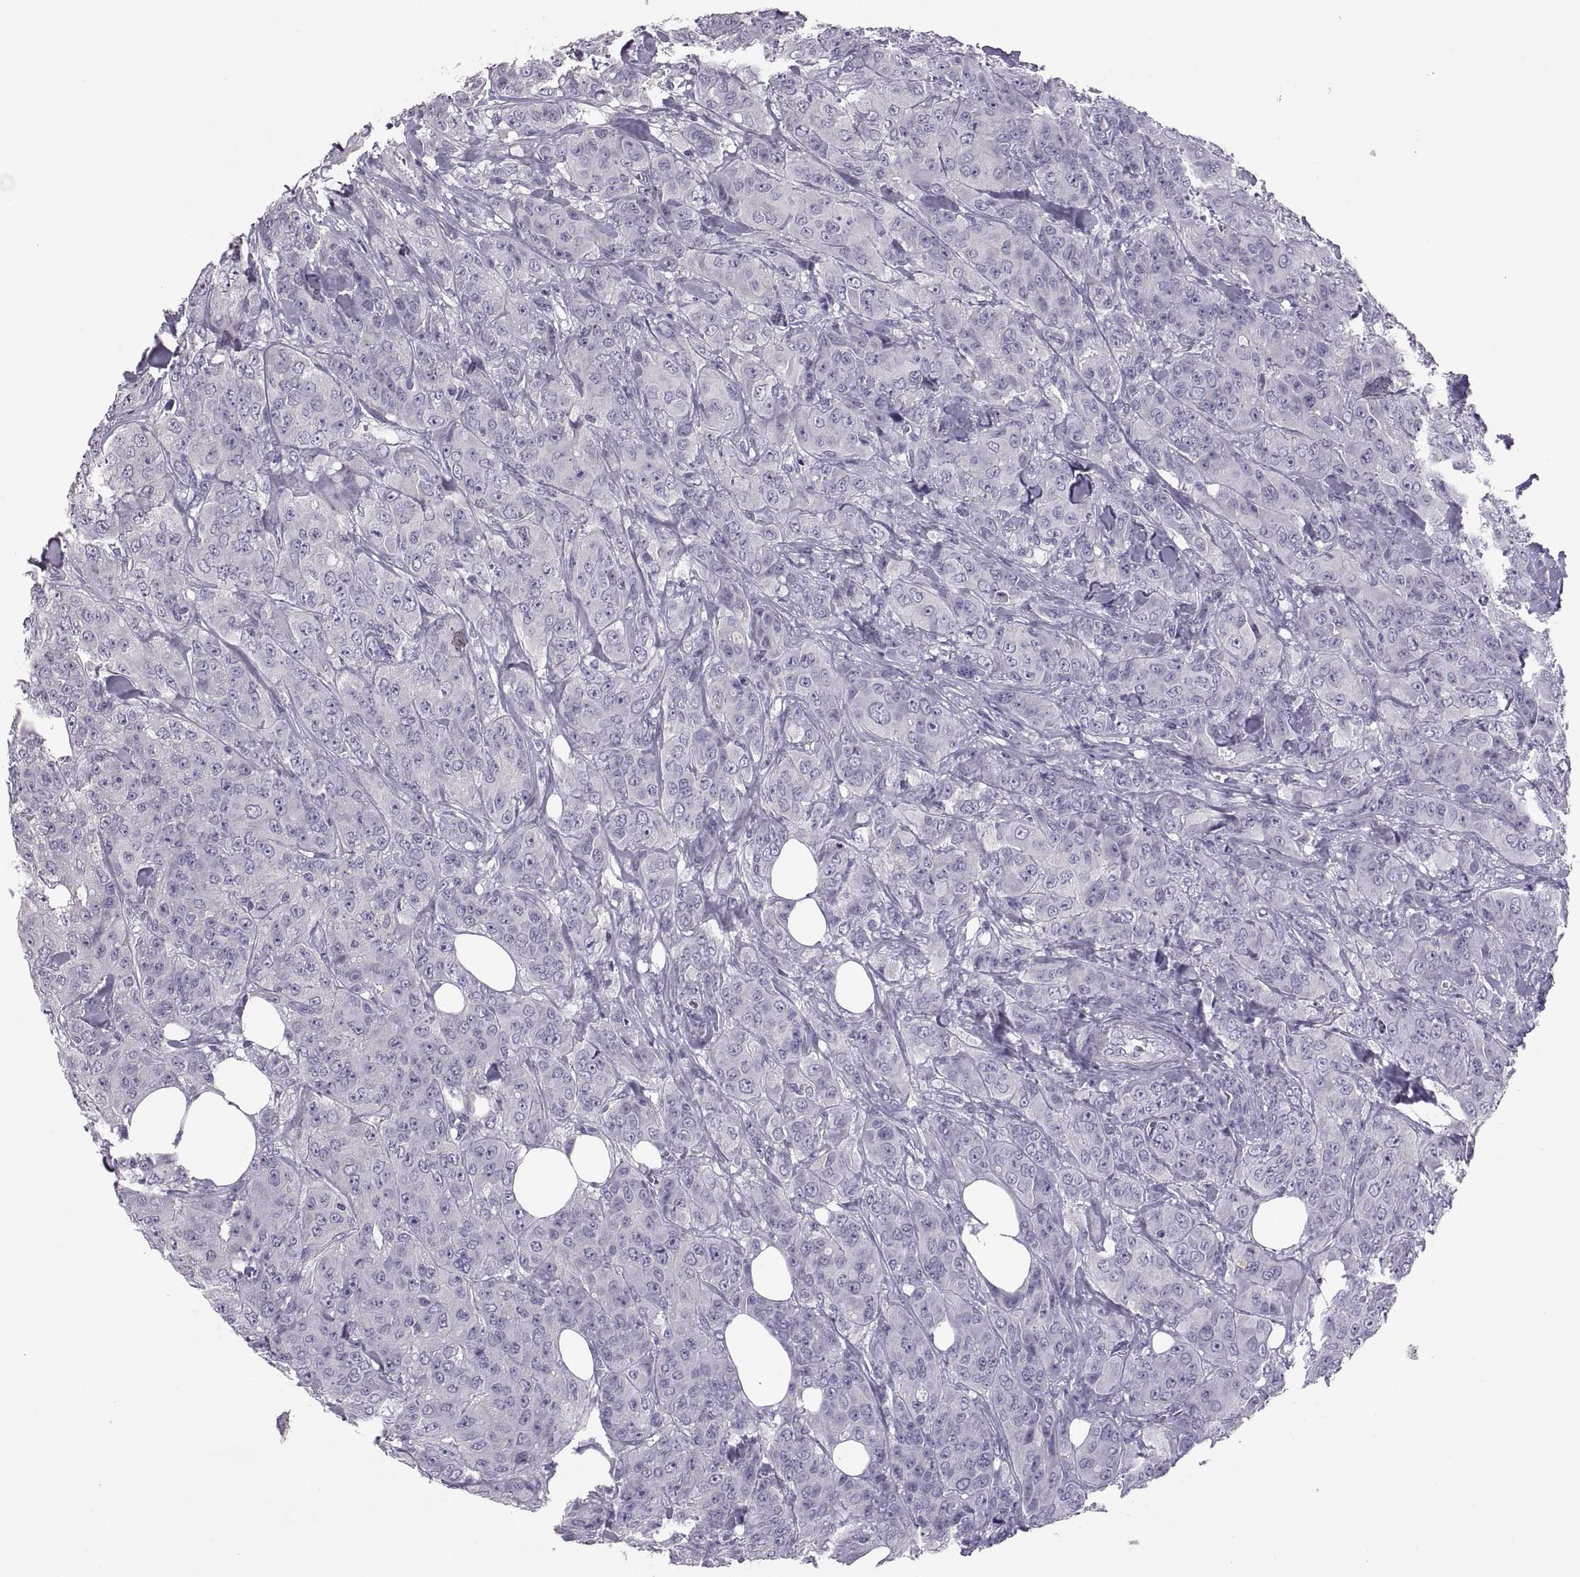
{"staining": {"intensity": "negative", "quantity": "none", "location": "none"}, "tissue": "breast cancer", "cell_type": "Tumor cells", "image_type": "cancer", "snomed": [{"axis": "morphology", "description": "Duct carcinoma"}, {"axis": "topography", "description": "Breast"}], "caption": "The histopathology image shows no significant expression in tumor cells of breast cancer (invasive ductal carcinoma). Brightfield microscopy of immunohistochemistry (IHC) stained with DAB (brown) and hematoxylin (blue), captured at high magnification.", "gene": "TBX19", "patient": {"sex": "female", "age": 43}}